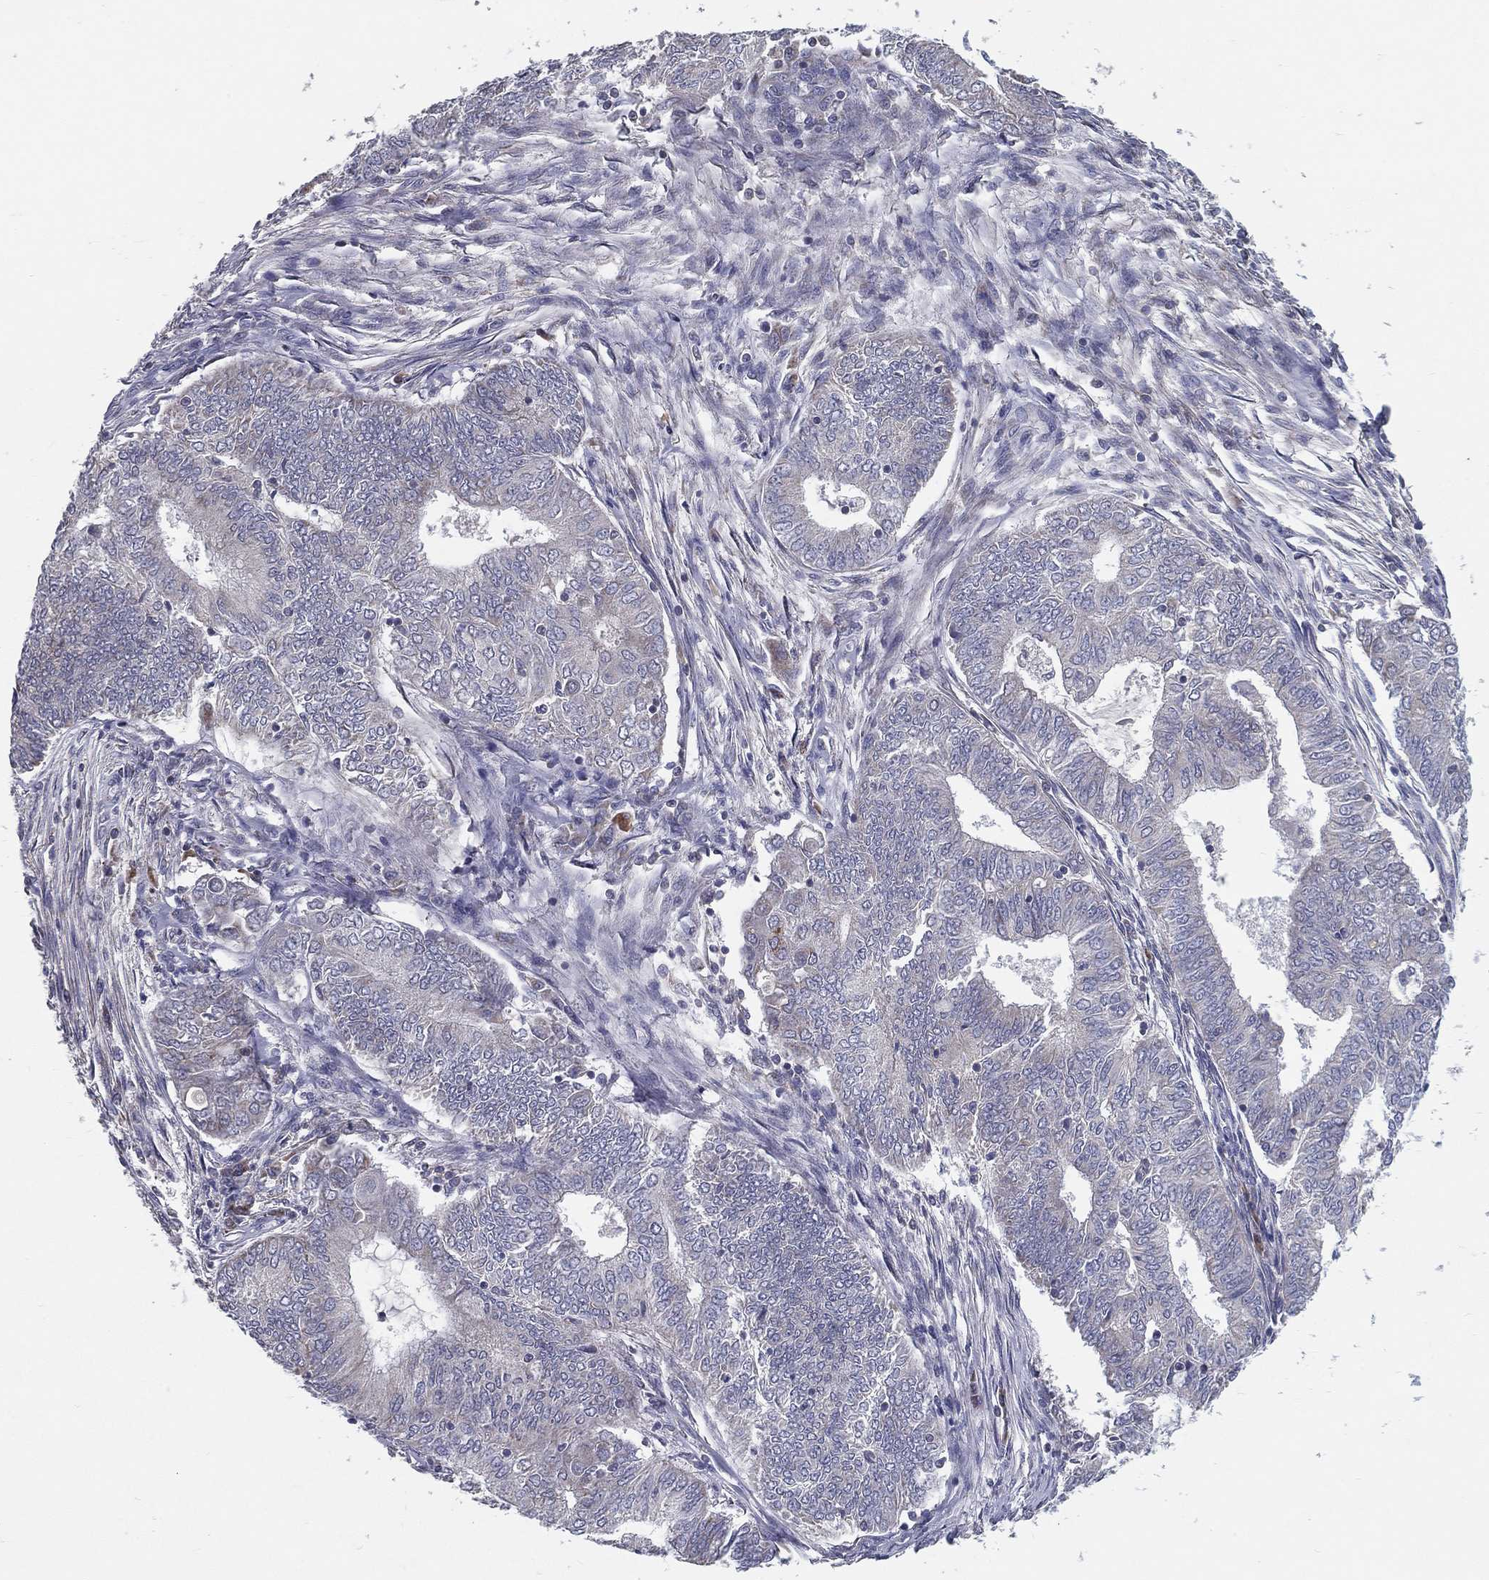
{"staining": {"intensity": "negative", "quantity": "none", "location": "none"}, "tissue": "endometrial cancer", "cell_type": "Tumor cells", "image_type": "cancer", "snomed": [{"axis": "morphology", "description": "Adenocarcinoma, NOS"}, {"axis": "topography", "description": "Endometrium"}], "caption": "DAB immunohistochemical staining of human endometrial cancer (adenocarcinoma) reveals no significant staining in tumor cells.", "gene": "PCSK1", "patient": {"sex": "female", "age": 62}}